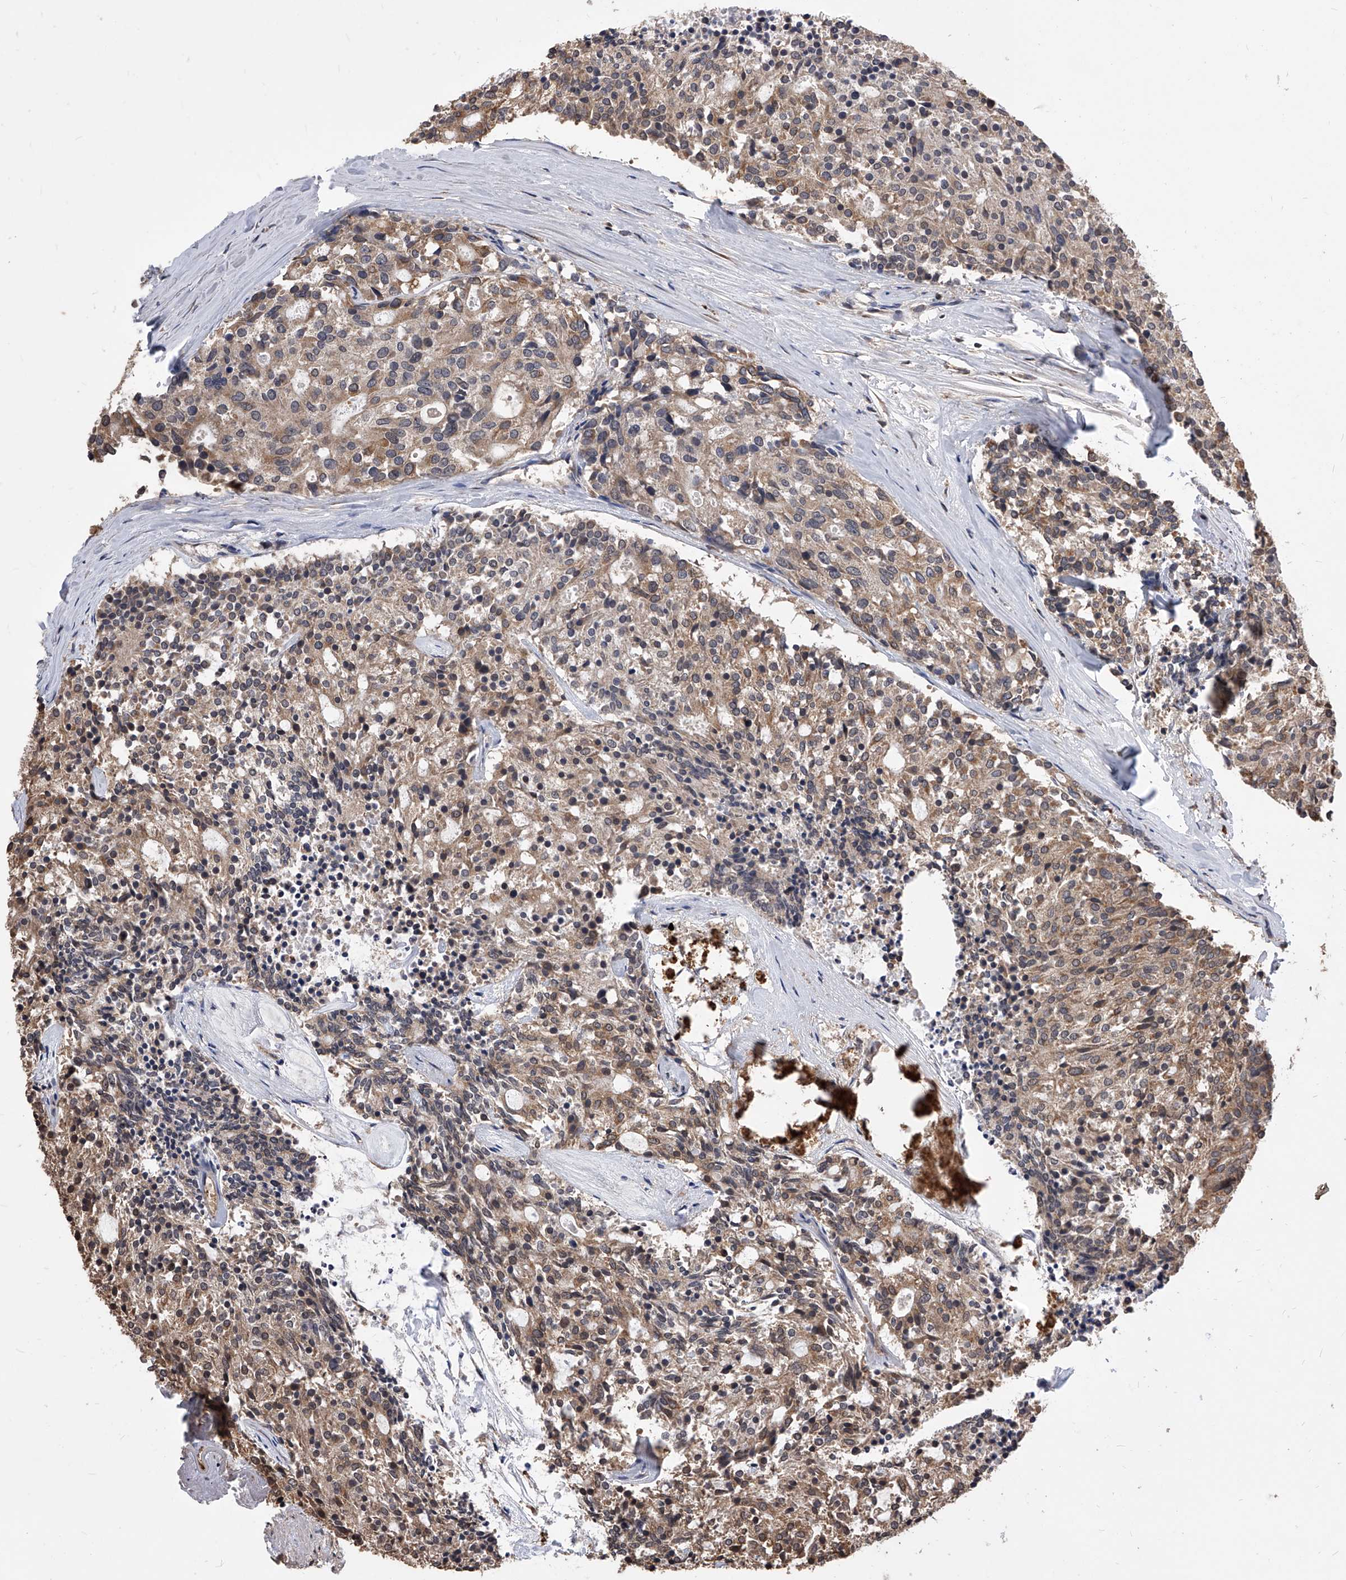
{"staining": {"intensity": "moderate", "quantity": "25%-75%", "location": "cytoplasmic/membranous"}, "tissue": "carcinoid", "cell_type": "Tumor cells", "image_type": "cancer", "snomed": [{"axis": "morphology", "description": "Carcinoid, malignant, NOS"}, {"axis": "topography", "description": "Pancreas"}], "caption": "DAB (3,3'-diaminobenzidine) immunohistochemical staining of carcinoid shows moderate cytoplasmic/membranous protein staining in approximately 25%-75% of tumor cells.", "gene": "ID1", "patient": {"sex": "female", "age": 54}}